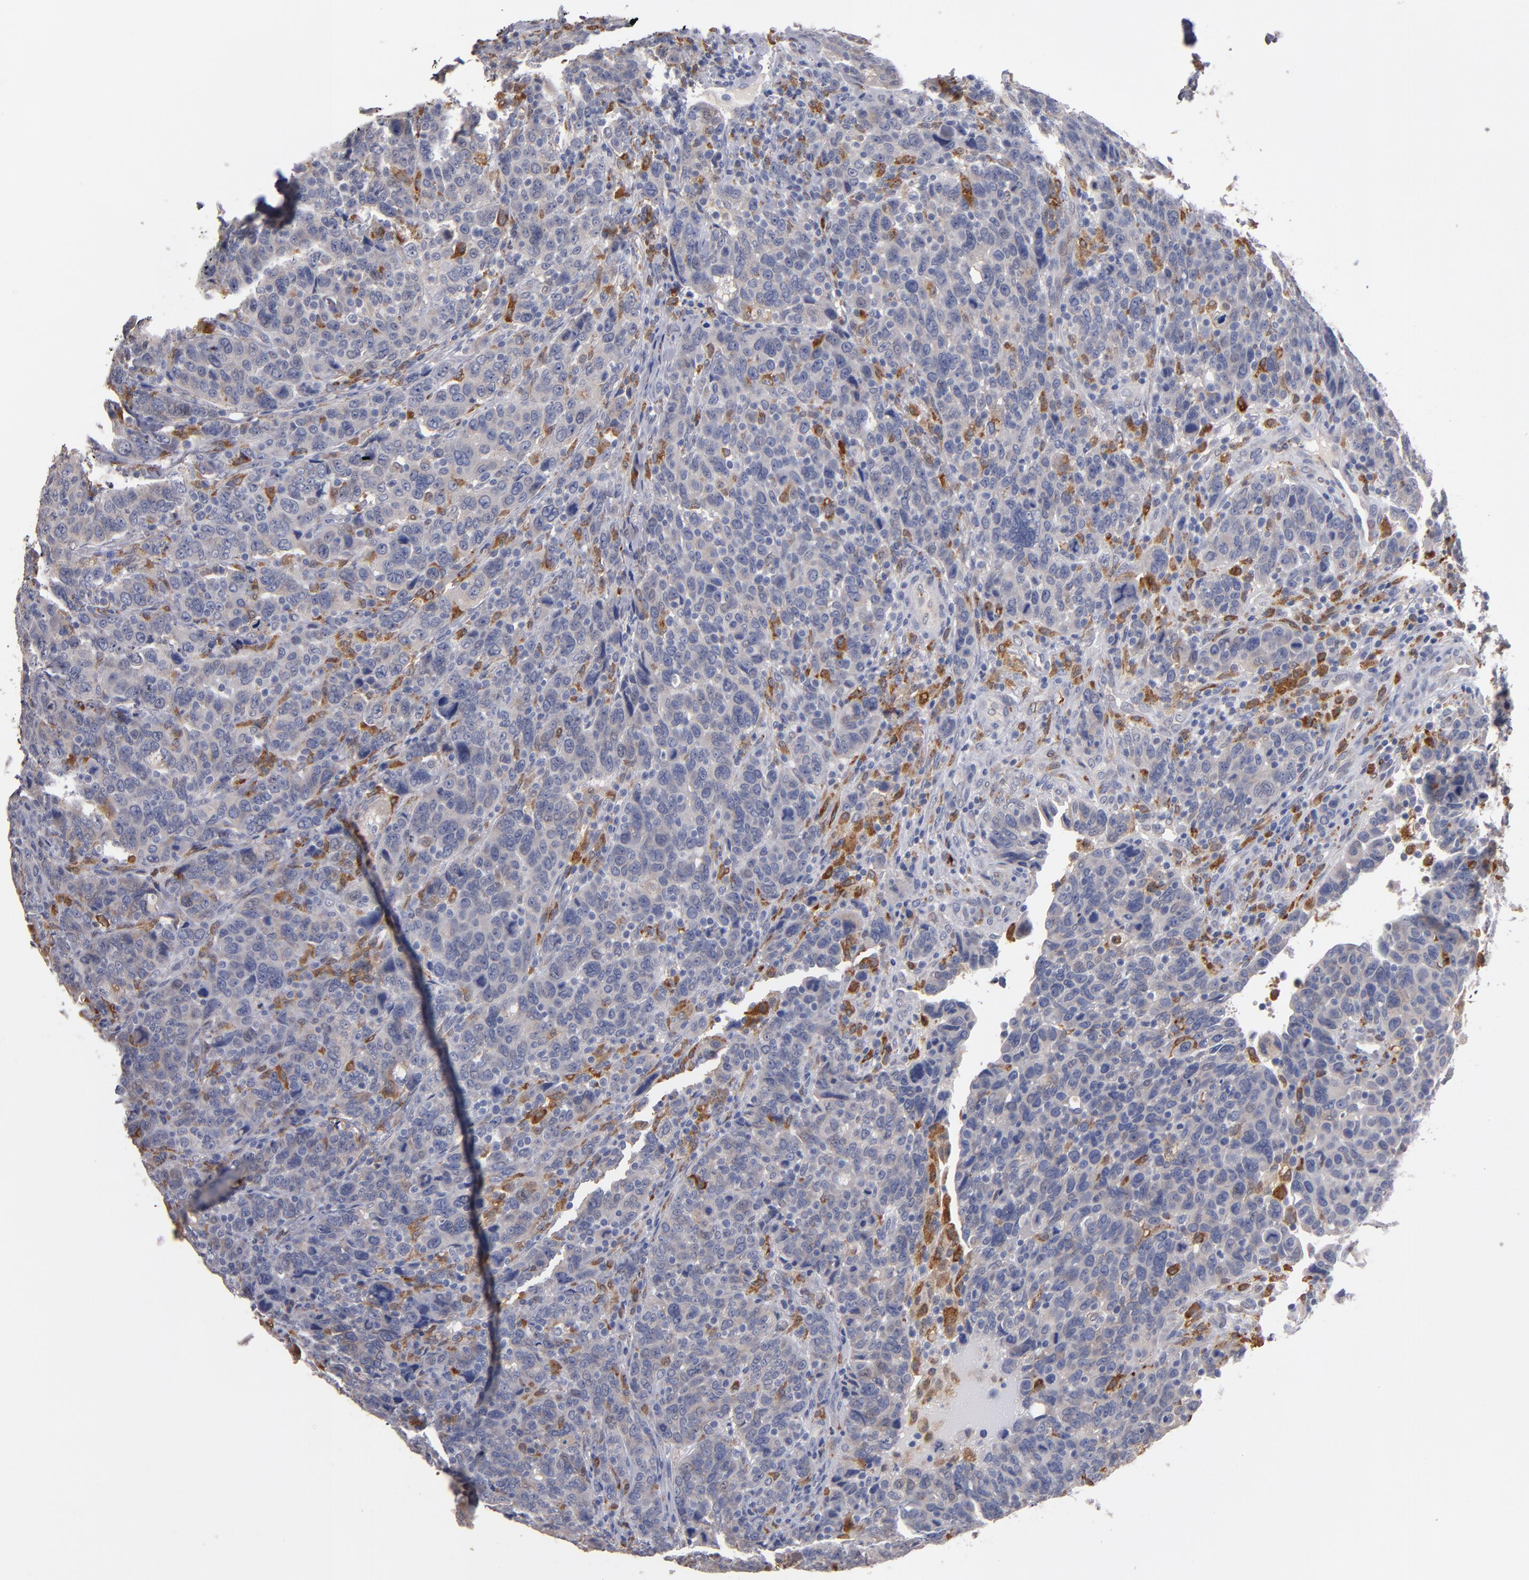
{"staining": {"intensity": "moderate", "quantity": "<25%", "location": "cytoplasmic/membranous"}, "tissue": "breast cancer", "cell_type": "Tumor cells", "image_type": "cancer", "snomed": [{"axis": "morphology", "description": "Duct carcinoma"}, {"axis": "topography", "description": "Breast"}], "caption": "Infiltrating ductal carcinoma (breast) stained with a protein marker exhibits moderate staining in tumor cells.", "gene": "SELP", "patient": {"sex": "female", "age": 37}}